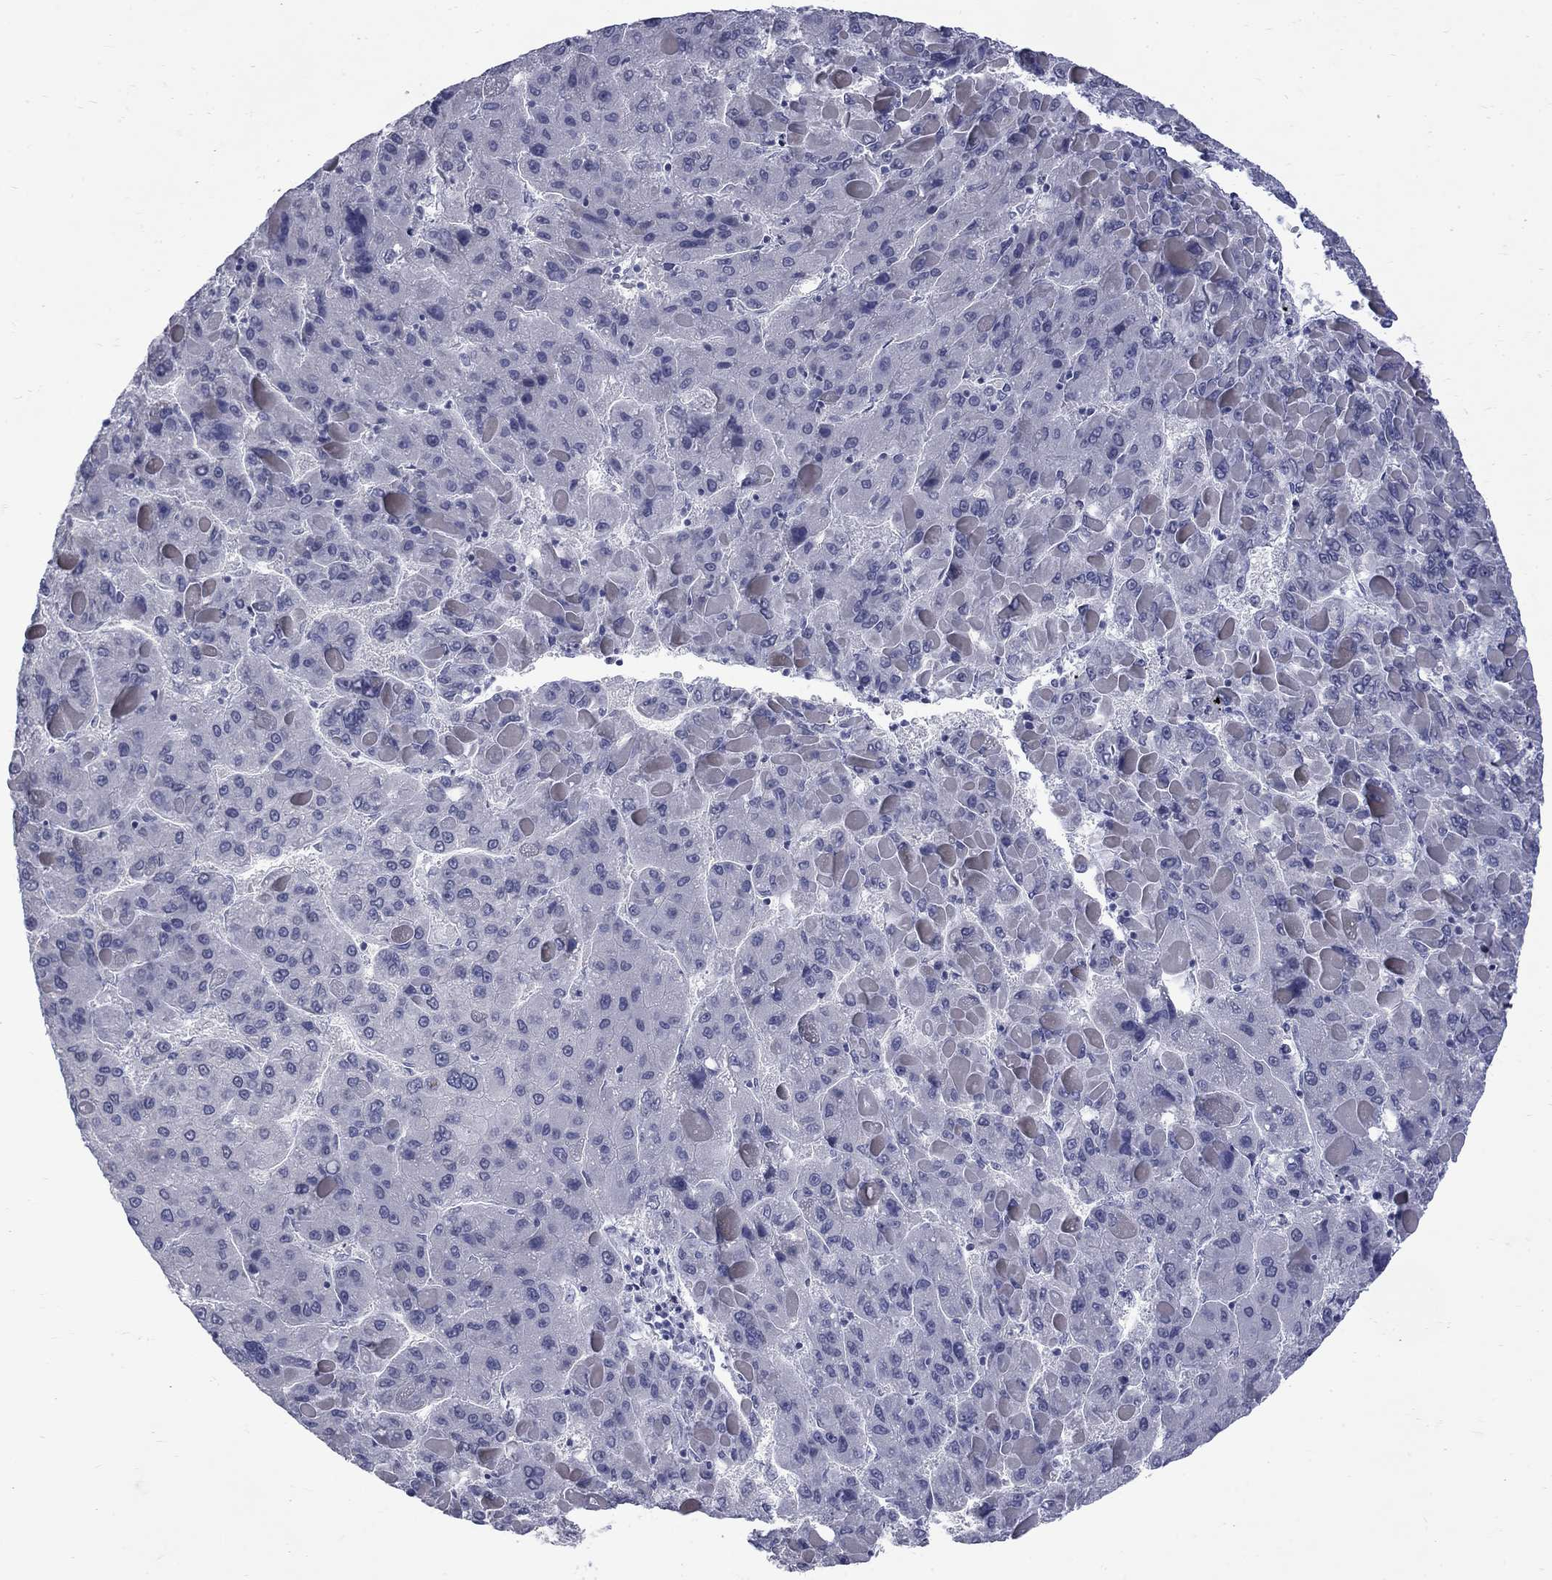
{"staining": {"intensity": "negative", "quantity": "none", "location": "none"}, "tissue": "liver cancer", "cell_type": "Tumor cells", "image_type": "cancer", "snomed": [{"axis": "morphology", "description": "Carcinoma, Hepatocellular, NOS"}, {"axis": "topography", "description": "Liver"}], "caption": "A histopathology image of human liver cancer (hepatocellular carcinoma) is negative for staining in tumor cells. Nuclei are stained in blue.", "gene": "CTNND2", "patient": {"sex": "female", "age": 82}}